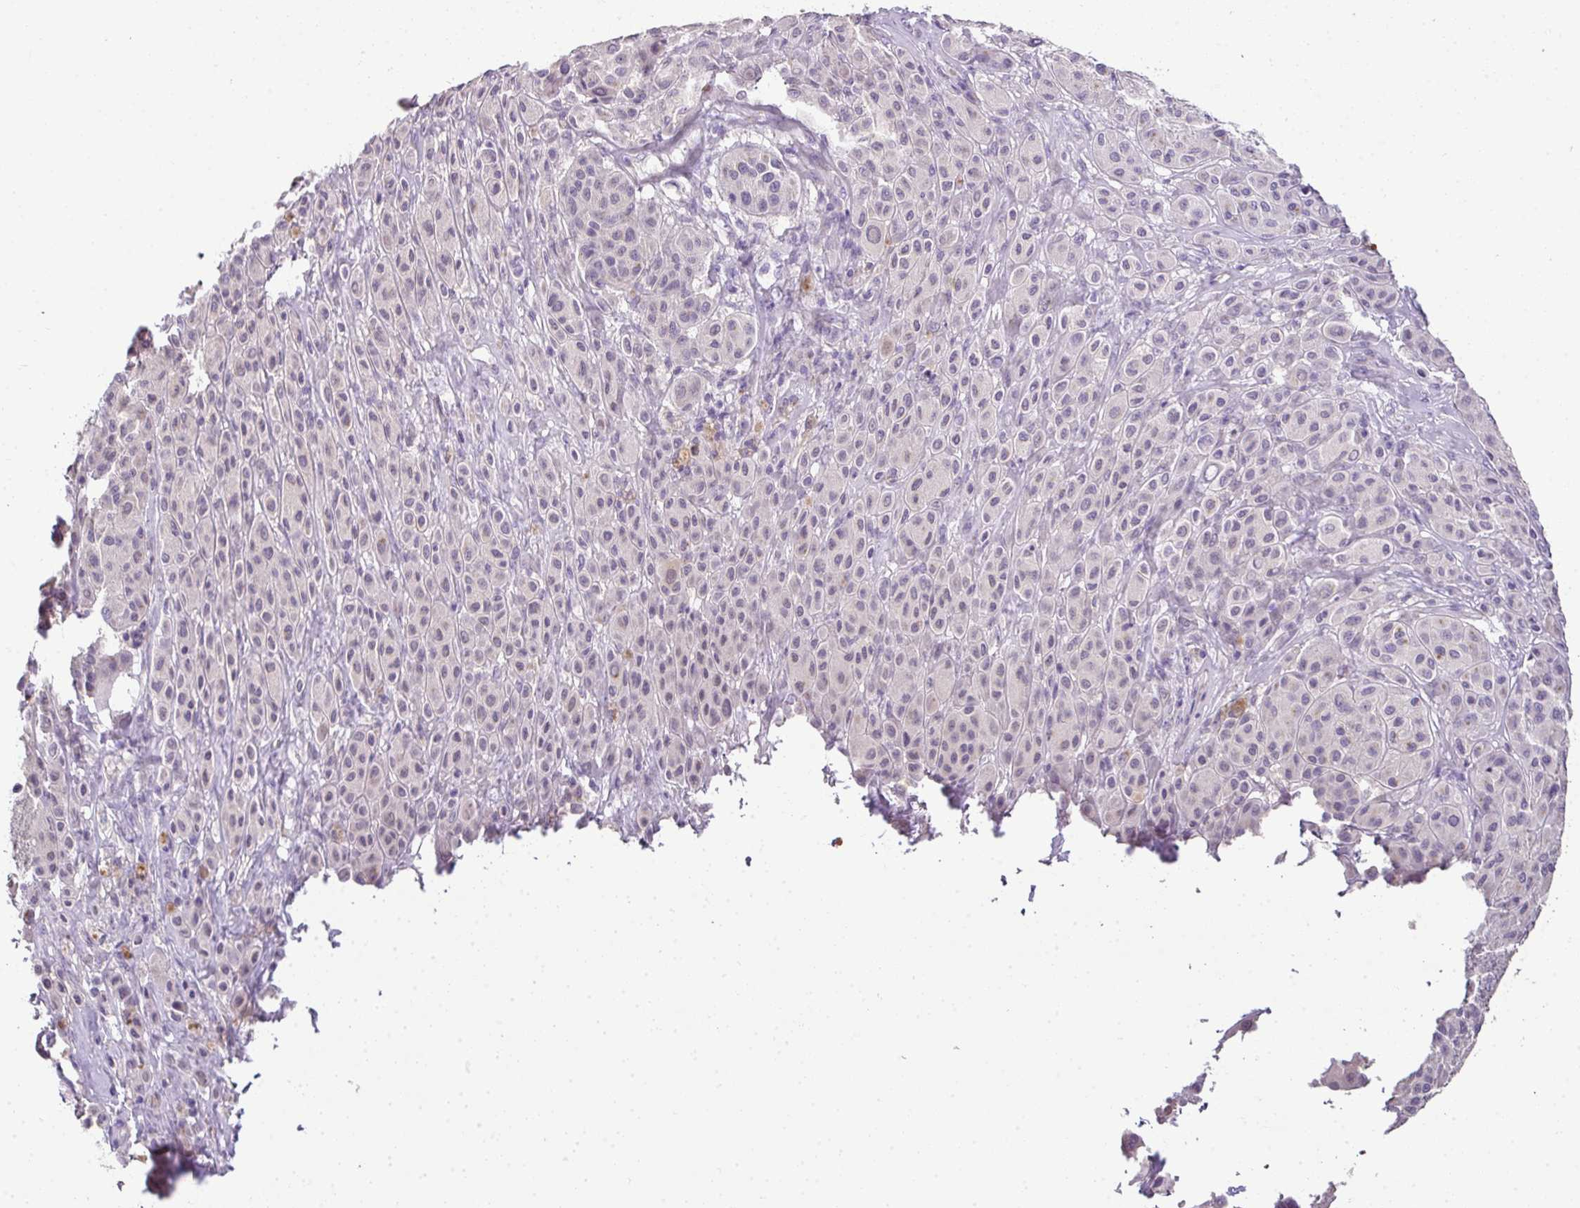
{"staining": {"intensity": "negative", "quantity": "none", "location": "none"}, "tissue": "melanoma", "cell_type": "Tumor cells", "image_type": "cancer", "snomed": [{"axis": "morphology", "description": "Malignant melanoma, Metastatic site"}, {"axis": "topography", "description": "Smooth muscle"}], "caption": "DAB immunohistochemical staining of human malignant melanoma (metastatic site) shows no significant positivity in tumor cells.", "gene": "CMPK1", "patient": {"sex": "male", "age": 41}}